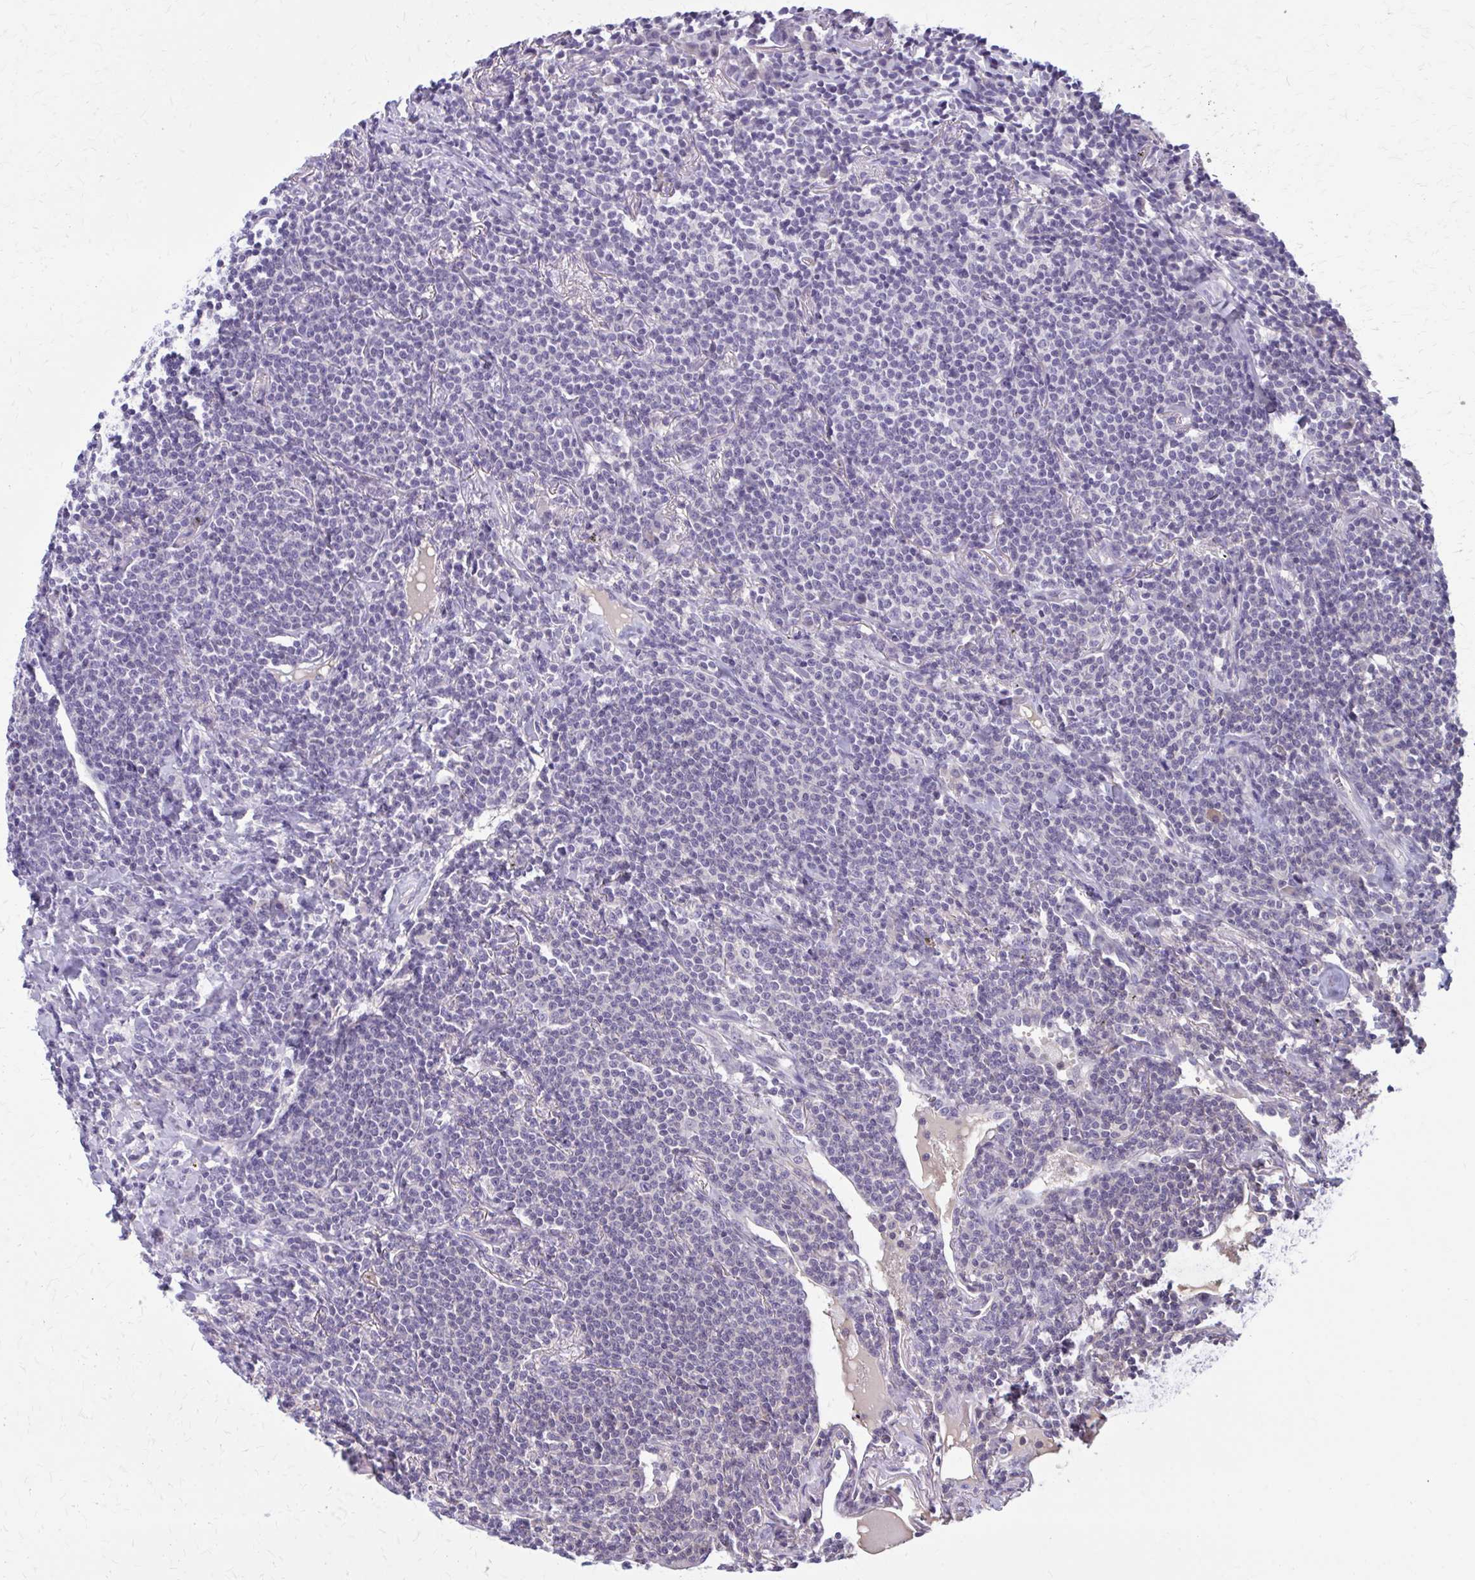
{"staining": {"intensity": "negative", "quantity": "none", "location": "none"}, "tissue": "lymphoma", "cell_type": "Tumor cells", "image_type": "cancer", "snomed": [{"axis": "morphology", "description": "Malignant lymphoma, non-Hodgkin's type, Low grade"}, {"axis": "topography", "description": "Lung"}], "caption": "Immunohistochemistry (IHC) image of human lymphoma stained for a protein (brown), which displays no staining in tumor cells.", "gene": "OR4A47", "patient": {"sex": "female", "age": 71}}